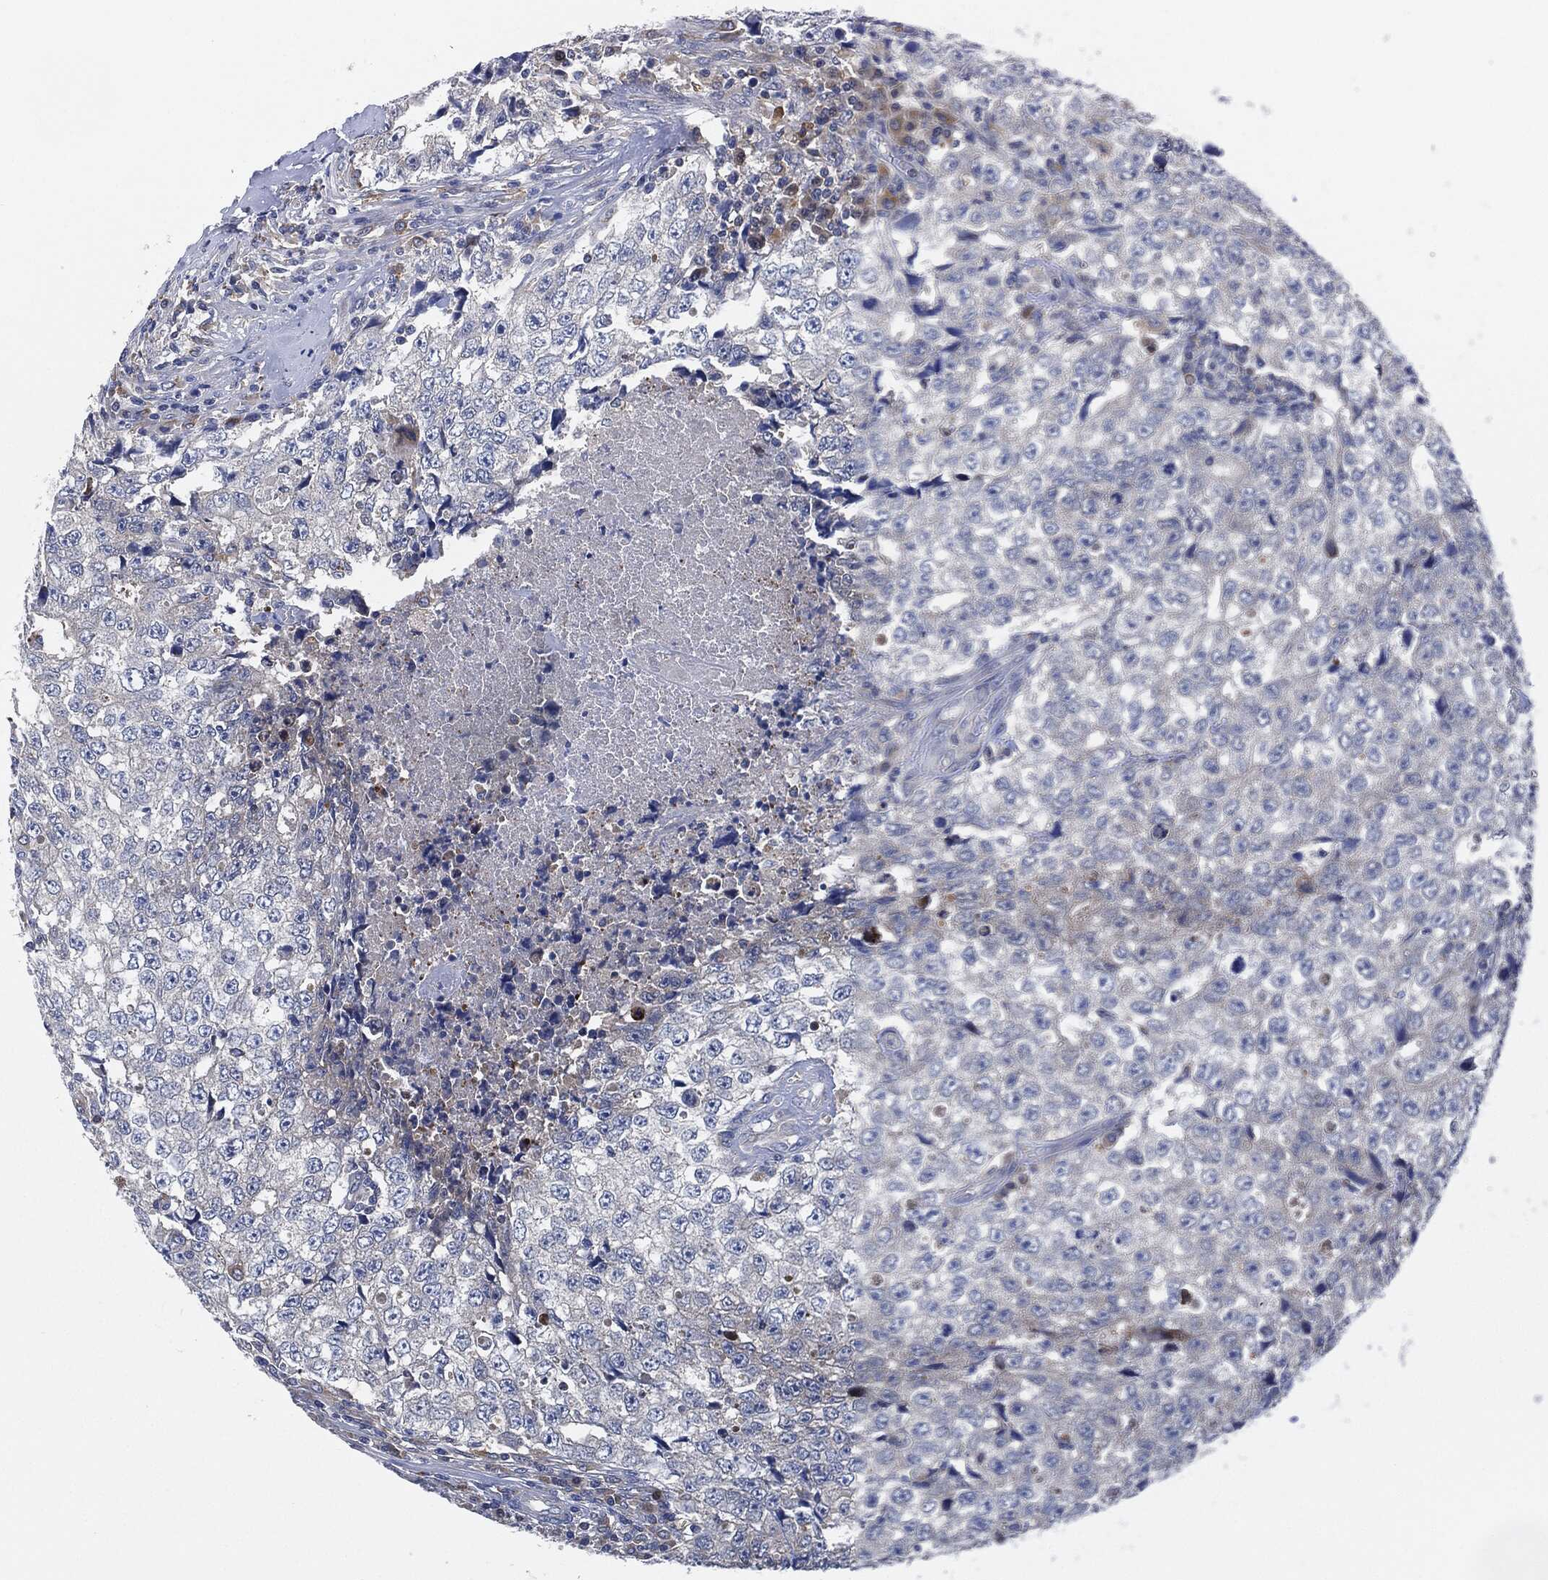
{"staining": {"intensity": "weak", "quantity": "<25%", "location": "cytoplasmic/membranous"}, "tissue": "testis cancer", "cell_type": "Tumor cells", "image_type": "cancer", "snomed": [{"axis": "morphology", "description": "Necrosis, NOS"}, {"axis": "morphology", "description": "Carcinoma, Embryonal, NOS"}, {"axis": "topography", "description": "Testis"}], "caption": "Testis cancer was stained to show a protein in brown. There is no significant positivity in tumor cells.", "gene": "VSIG4", "patient": {"sex": "male", "age": 19}}